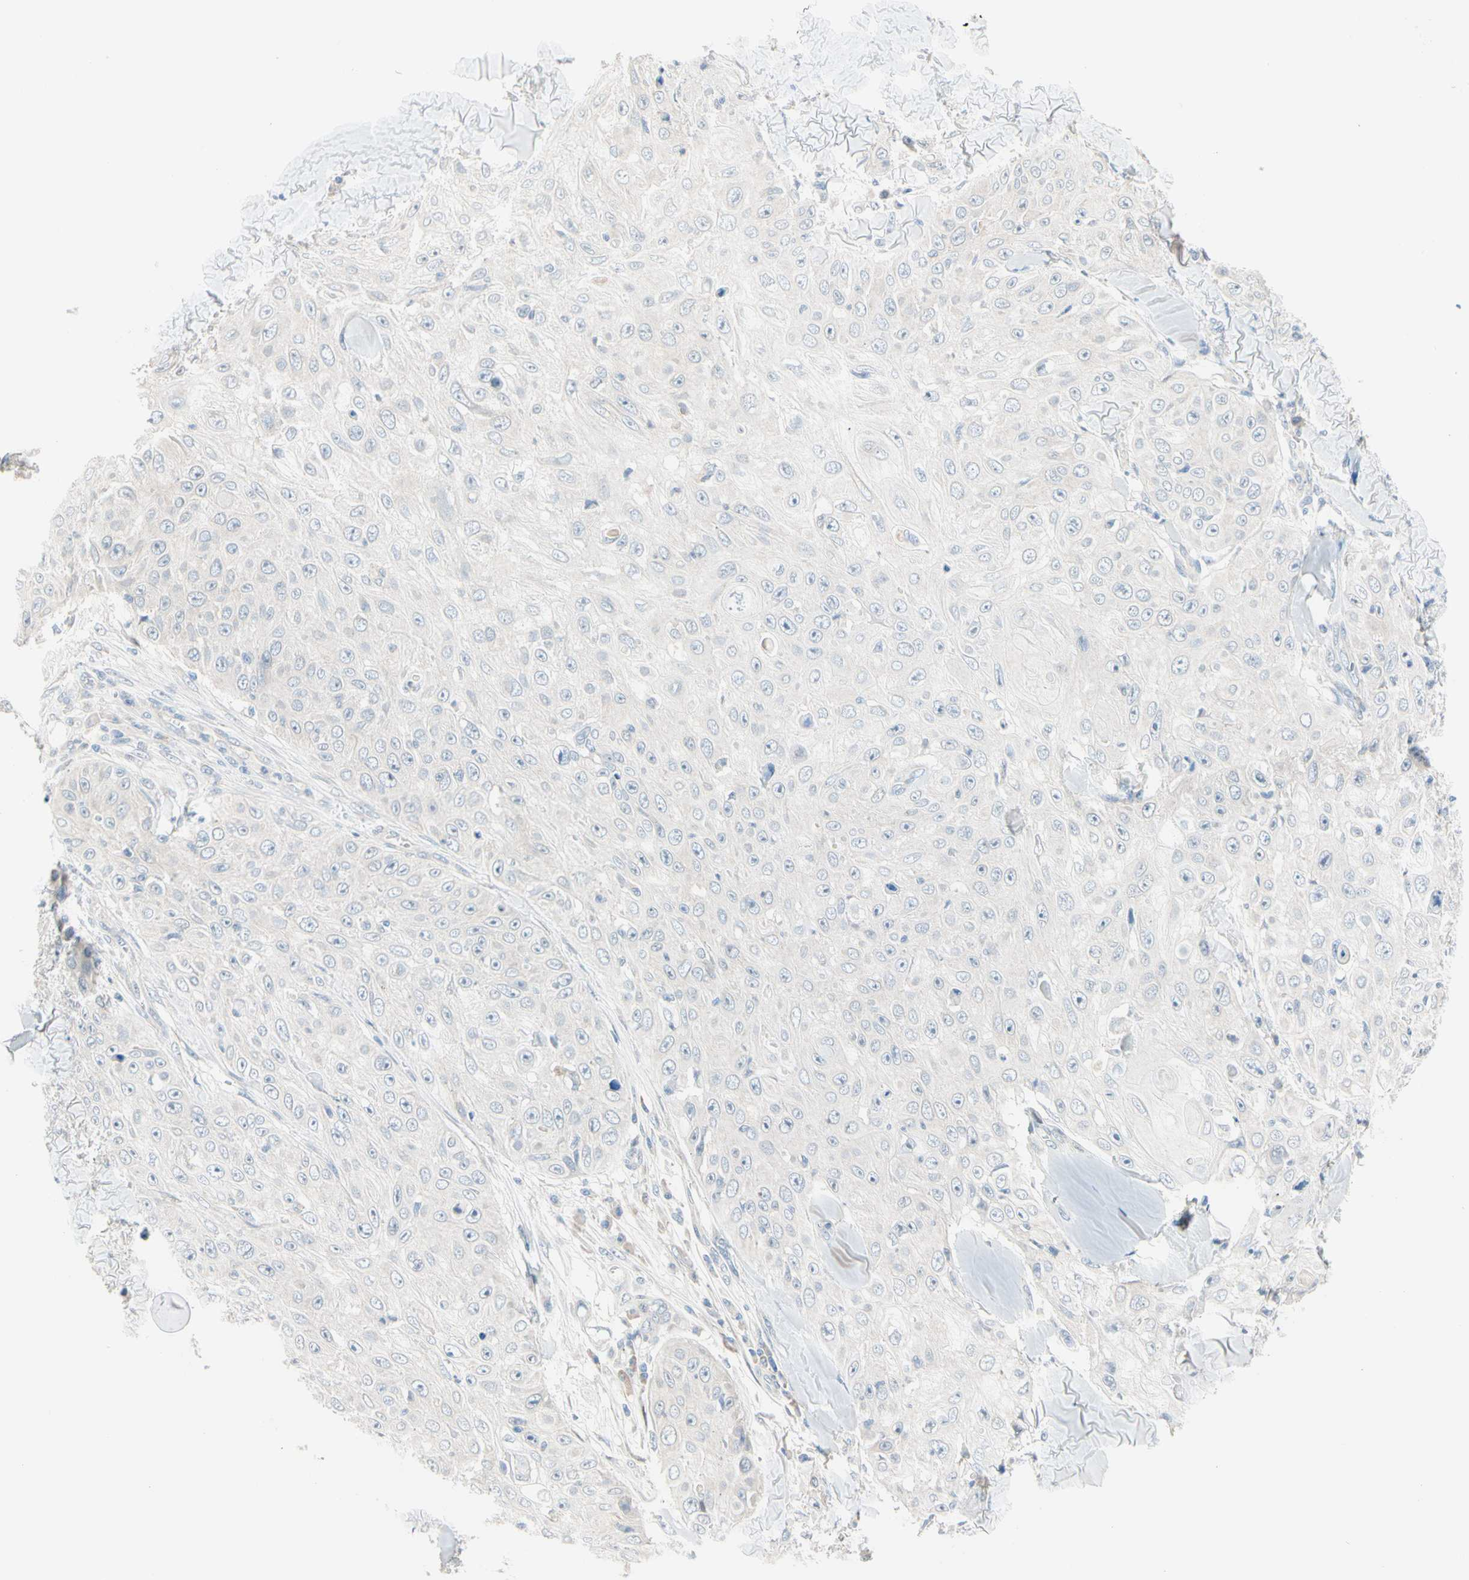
{"staining": {"intensity": "negative", "quantity": "none", "location": "none"}, "tissue": "skin cancer", "cell_type": "Tumor cells", "image_type": "cancer", "snomed": [{"axis": "morphology", "description": "Squamous cell carcinoma, NOS"}, {"axis": "topography", "description": "Skin"}], "caption": "DAB (3,3'-diaminobenzidine) immunohistochemical staining of human skin squamous cell carcinoma reveals no significant positivity in tumor cells.", "gene": "CFAP36", "patient": {"sex": "male", "age": 86}}